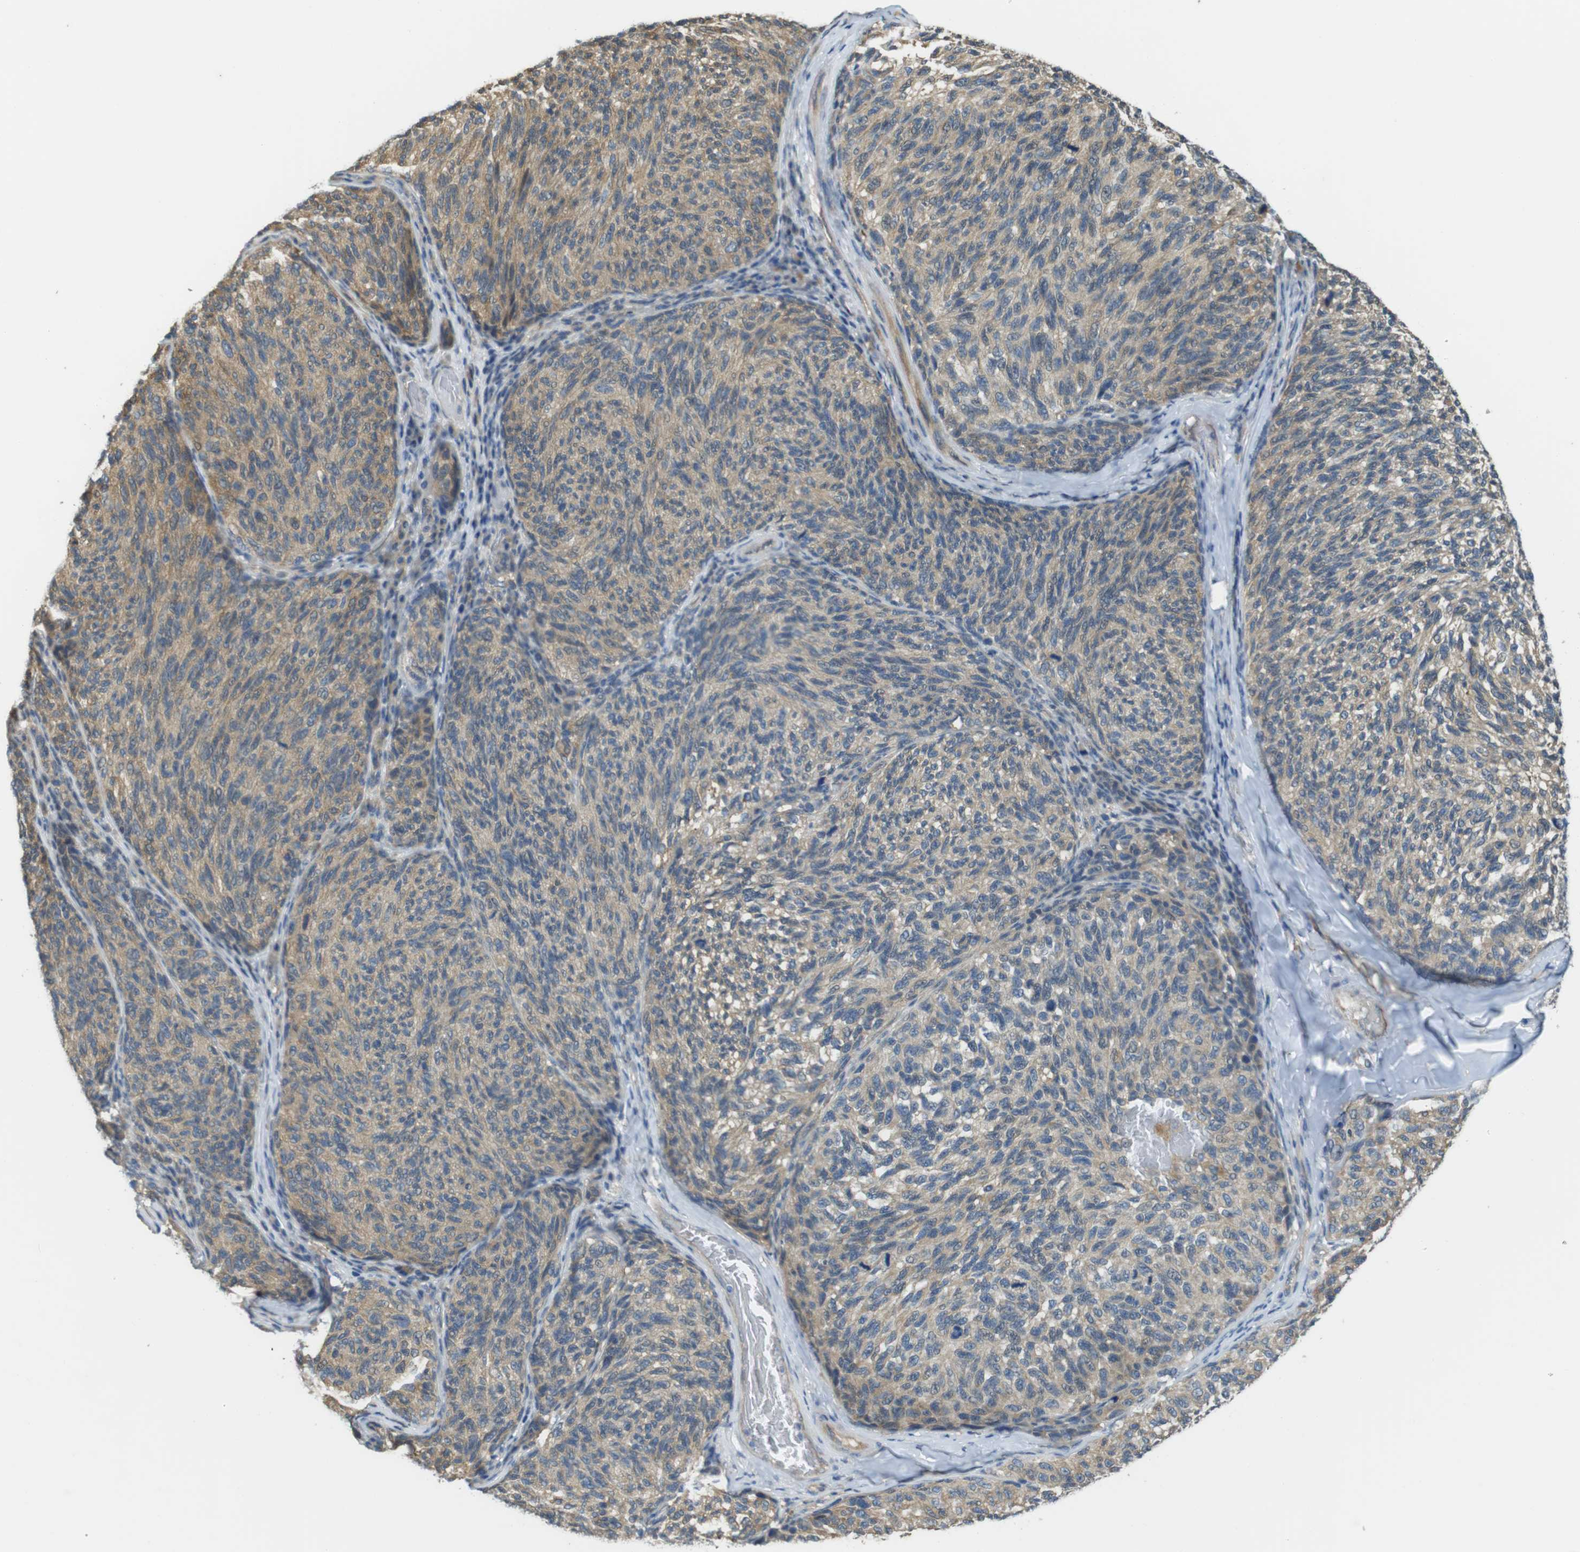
{"staining": {"intensity": "weak", "quantity": "25%-75%", "location": "cytoplasmic/membranous"}, "tissue": "melanoma", "cell_type": "Tumor cells", "image_type": "cancer", "snomed": [{"axis": "morphology", "description": "Malignant melanoma, NOS"}, {"axis": "topography", "description": "Skin"}], "caption": "Immunohistochemical staining of human melanoma reveals low levels of weak cytoplasmic/membranous protein positivity in about 25%-75% of tumor cells.", "gene": "ABHD15", "patient": {"sex": "female", "age": 73}}